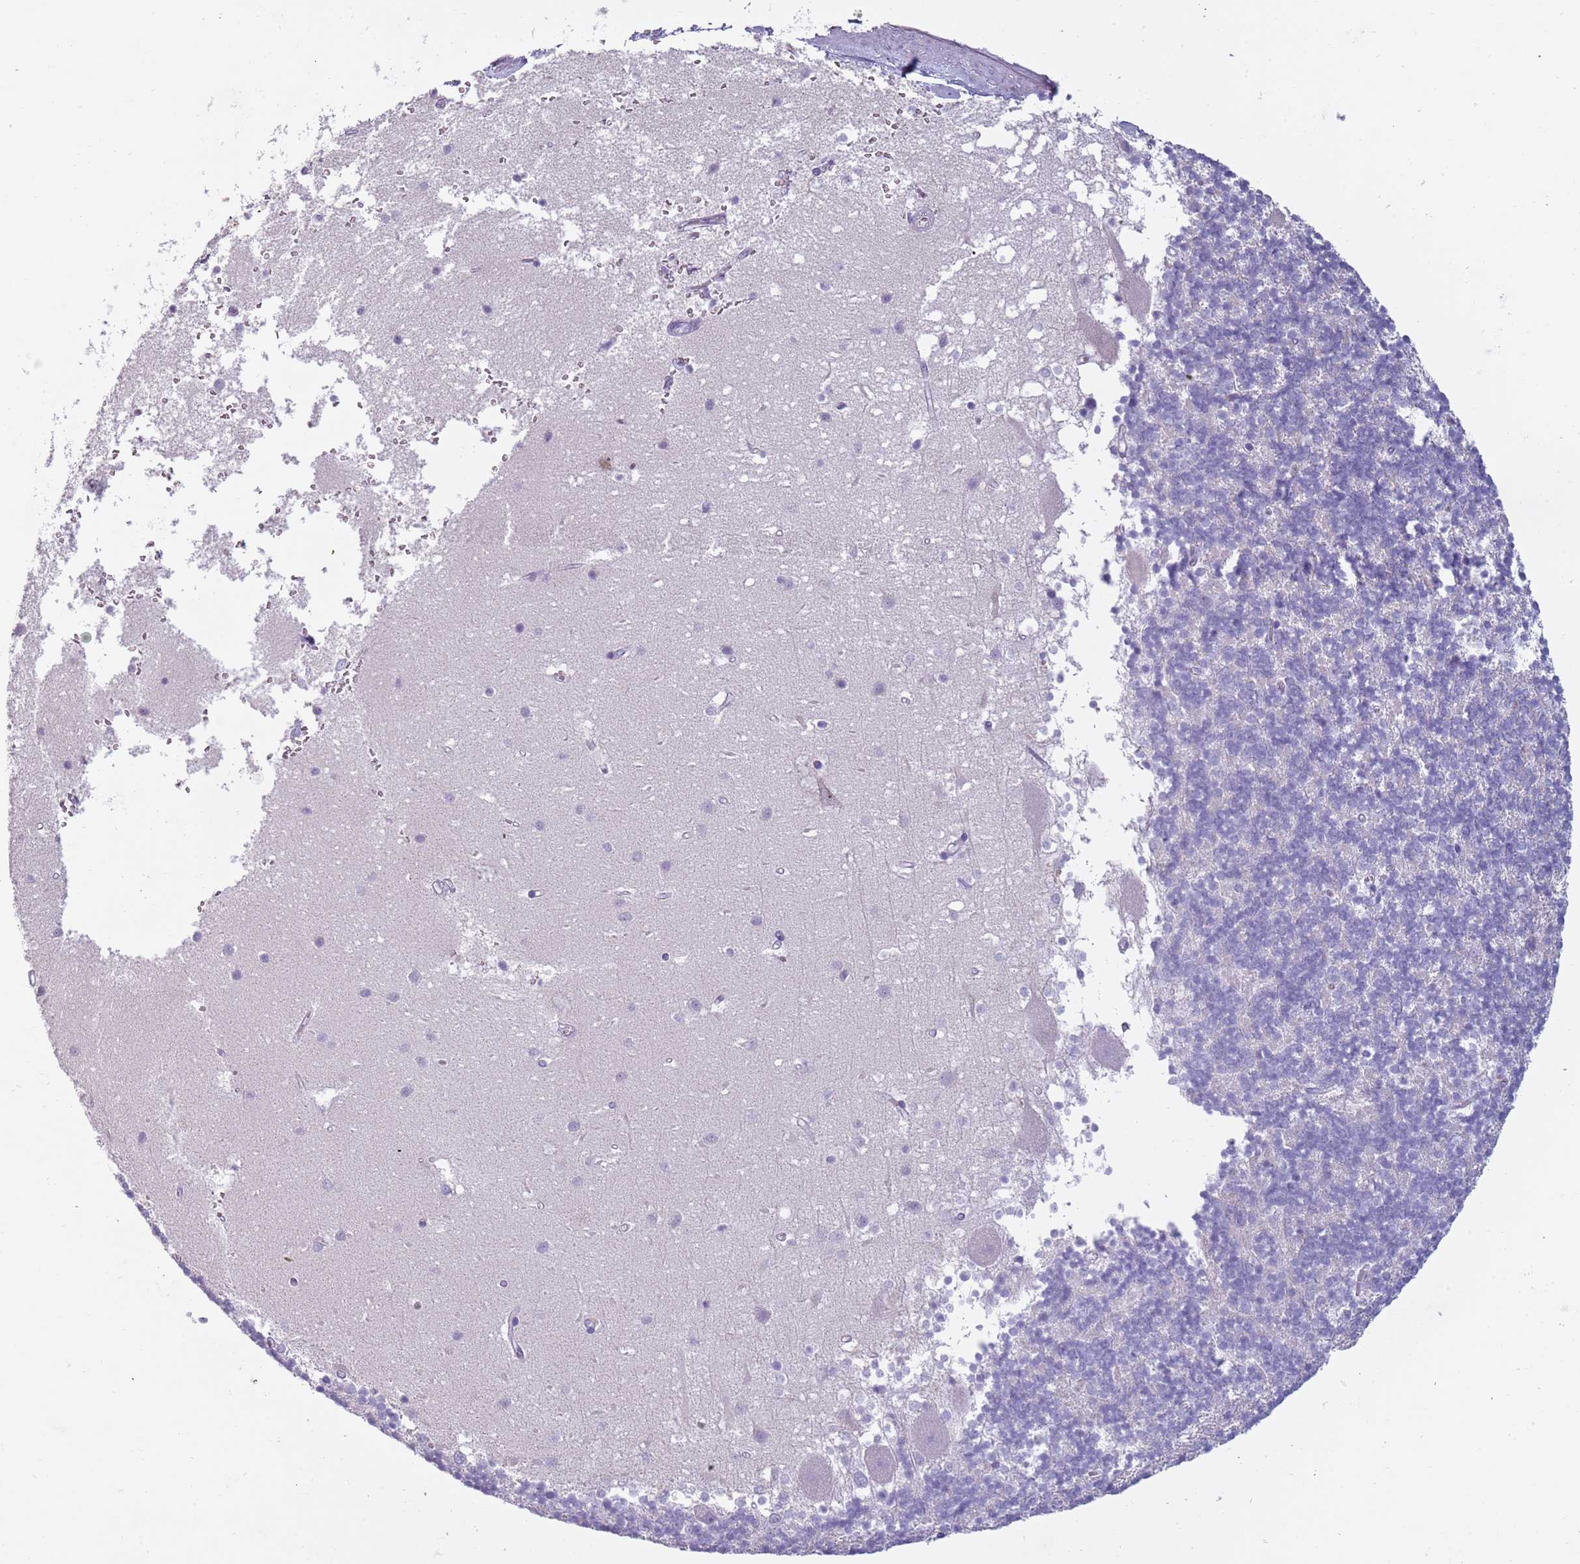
{"staining": {"intensity": "negative", "quantity": "none", "location": "none"}, "tissue": "cerebellum", "cell_type": "Cells in granular layer", "image_type": "normal", "snomed": [{"axis": "morphology", "description": "Normal tissue, NOS"}, {"axis": "topography", "description": "Cerebellum"}], "caption": "An image of human cerebellum is negative for staining in cells in granular layer. (Stains: DAB (3,3'-diaminobenzidine) immunohistochemistry with hematoxylin counter stain, Microscopy: brightfield microscopy at high magnification).", "gene": "NWD2", "patient": {"sex": "male", "age": 54}}